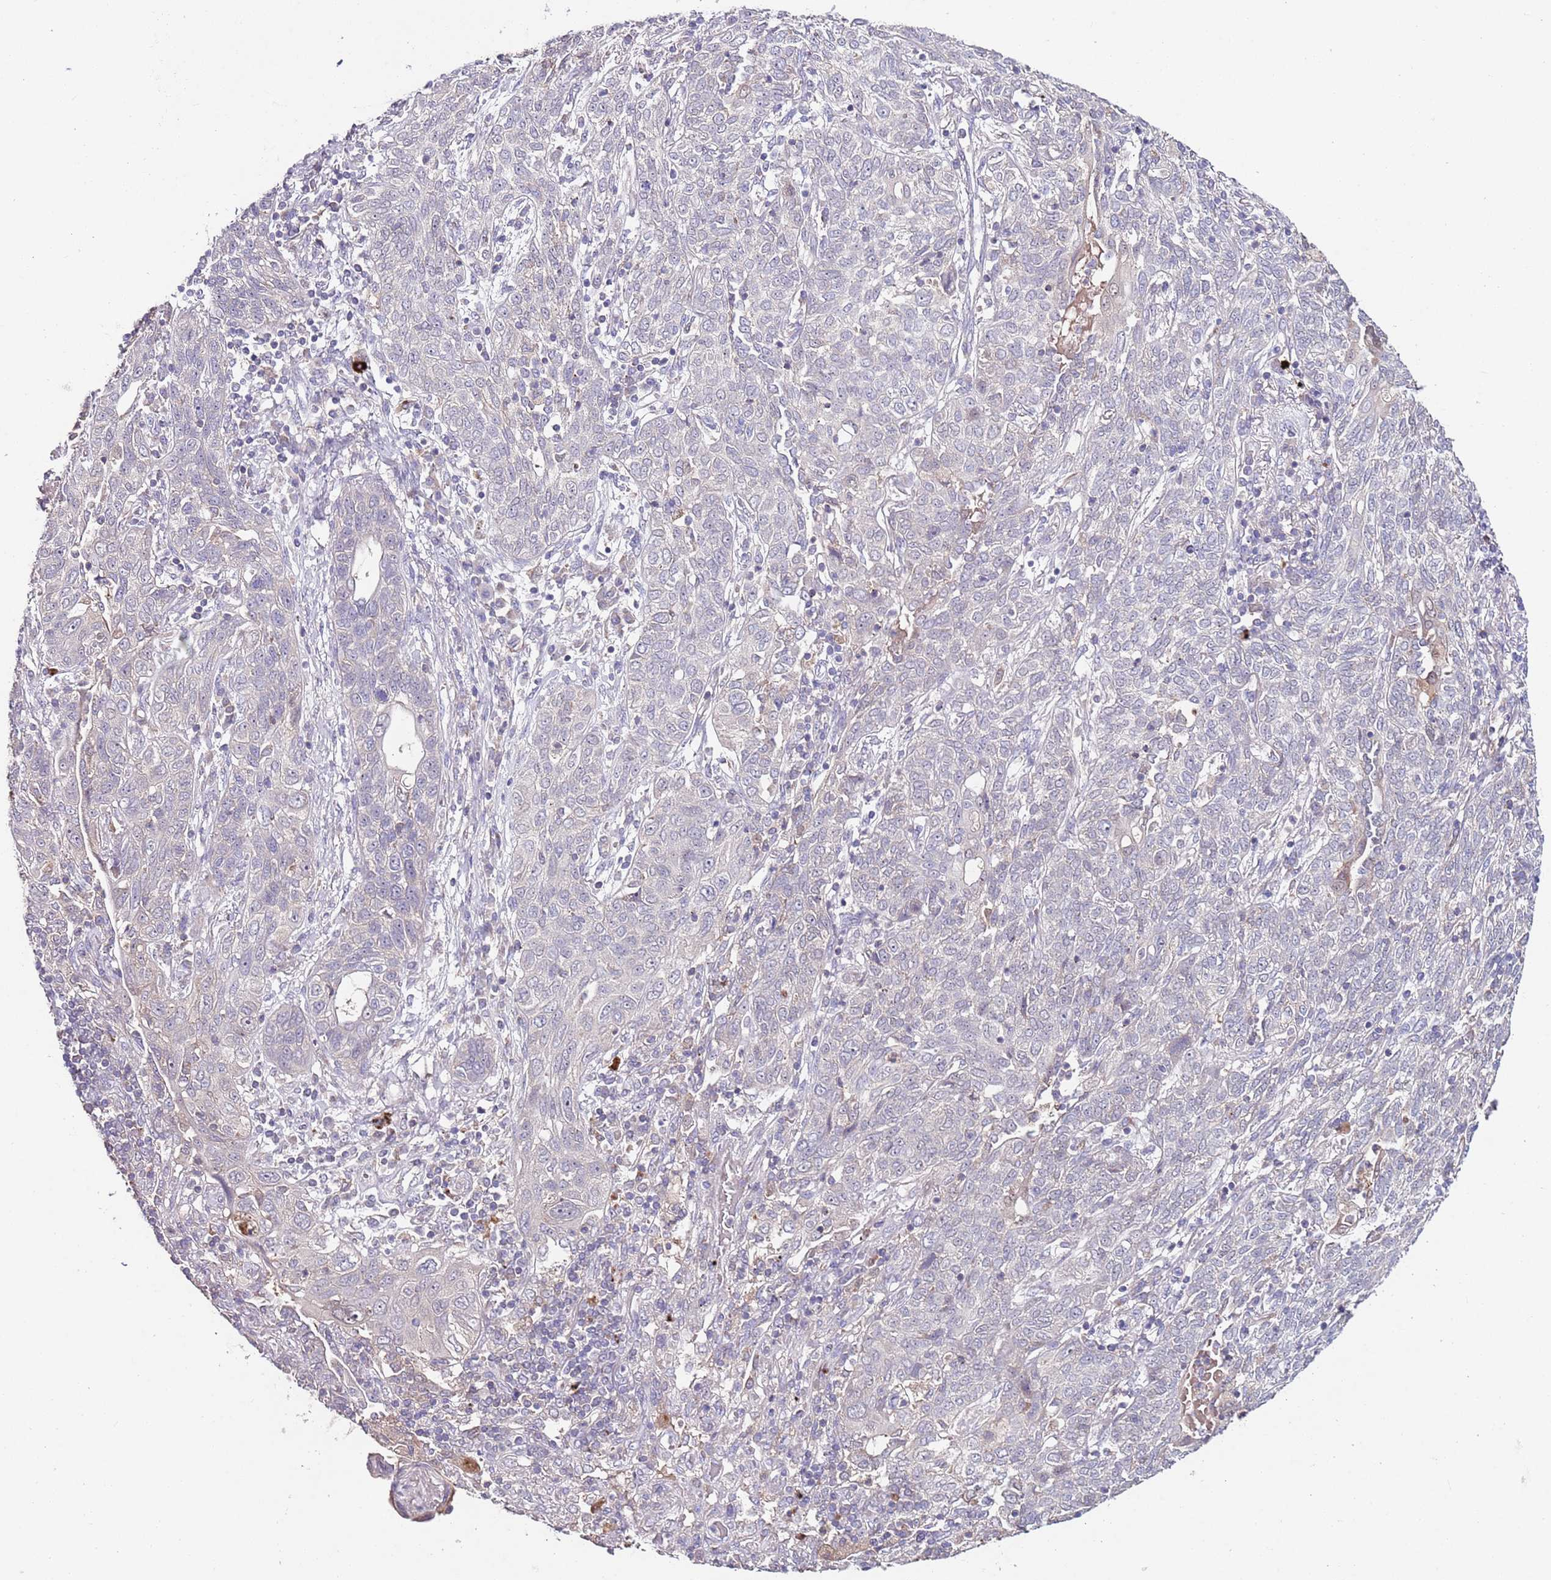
{"staining": {"intensity": "negative", "quantity": "none", "location": "none"}, "tissue": "lung cancer", "cell_type": "Tumor cells", "image_type": "cancer", "snomed": [{"axis": "morphology", "description": "Squamous cell carcinoma, NOS"}, {"axis": "topography", "description": "Lung"}], "caption": "Tumor cells show no significant protein expression in squamous cell carcinoma (lung).", "gene": "NRDE2", "patient": {"sex": "female", "age": 70}}